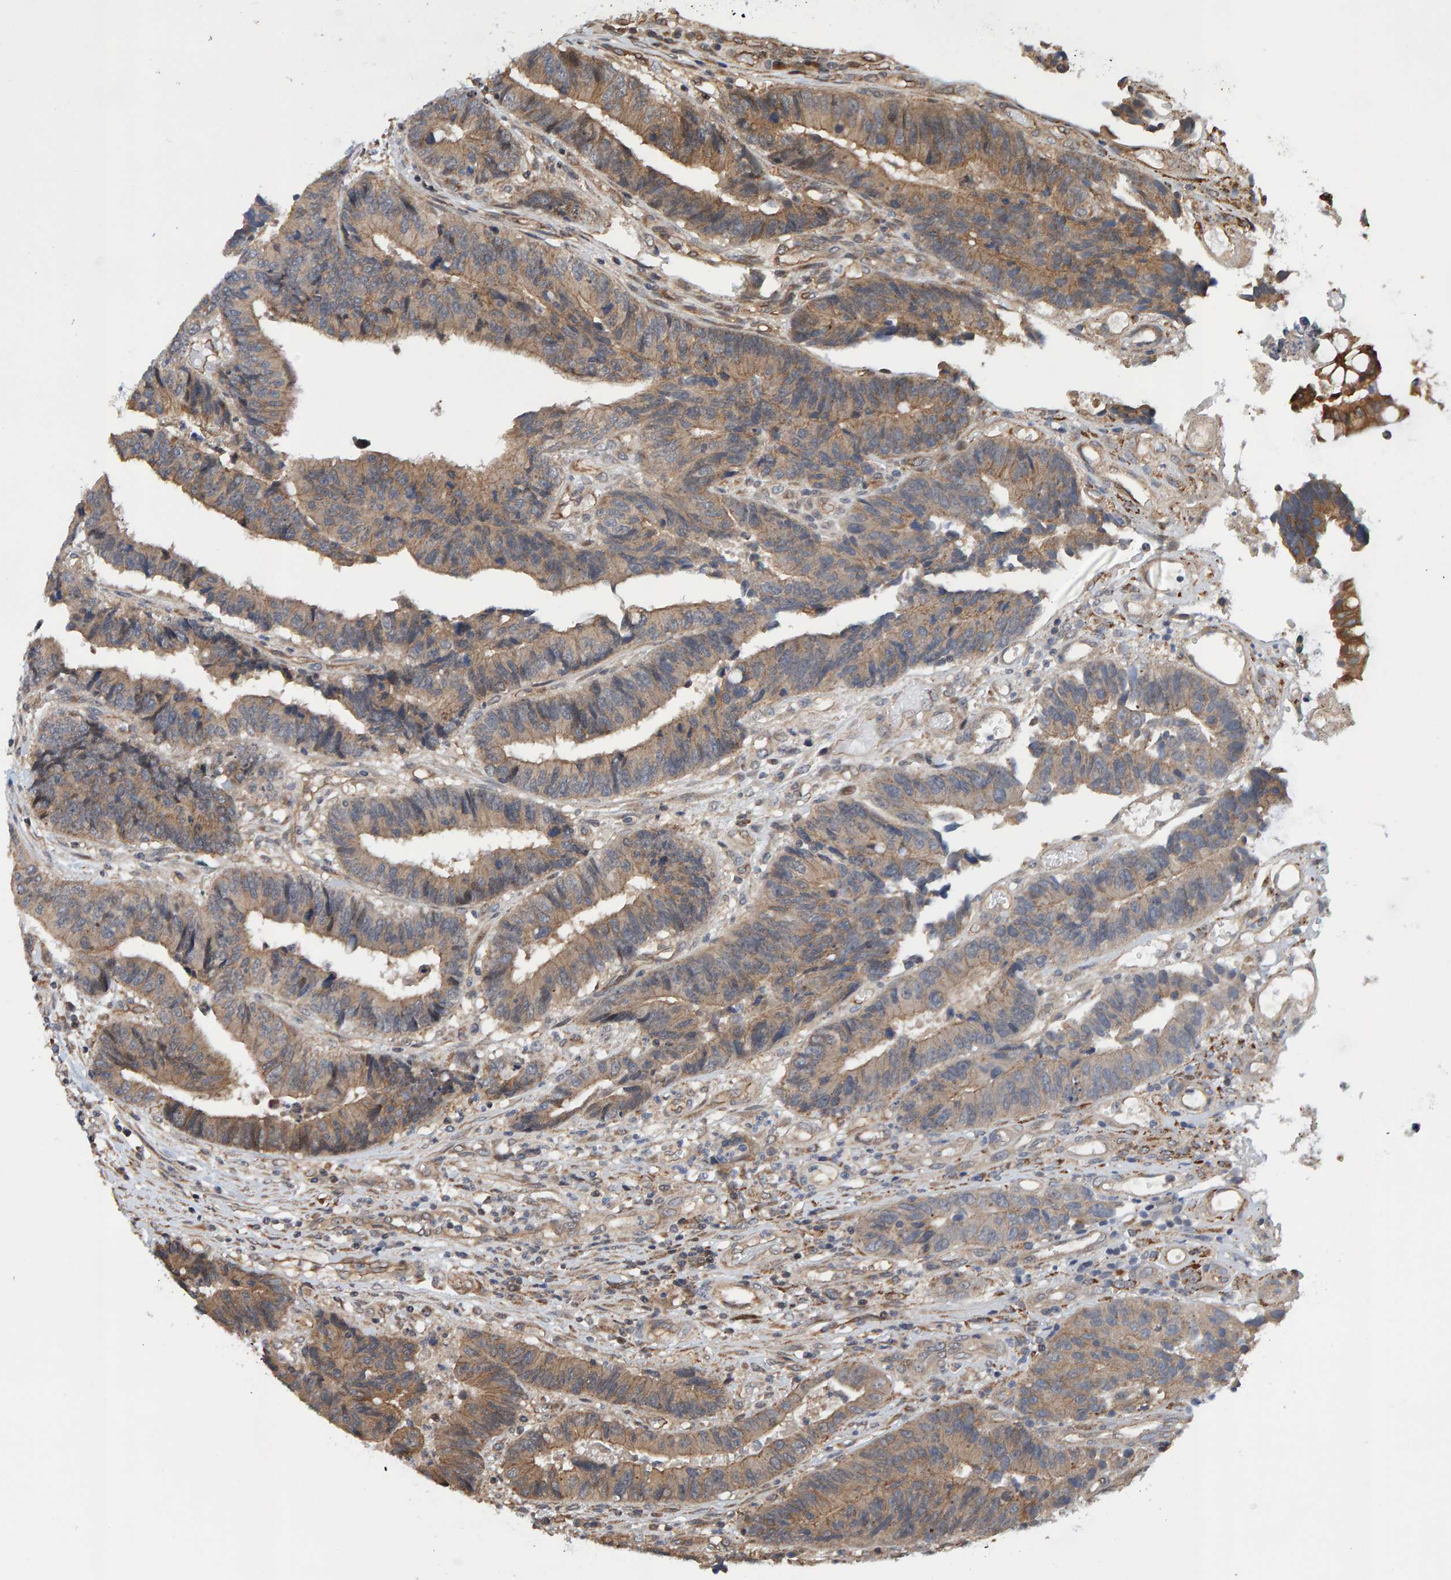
{"staining": {"intensity": "moderate", "quantity": "25%-75%", "location": "cytoplasmic/membranous"}, "tissue": "colorectal cancer", "cell_type": "Tumor cells", "image_type": "cancer", "snomed": [{"axis": "morphology", "description": "Adenocarcinoma, NOS"}, {"axis": "topography", "description": "Rectum"}], "caption": "Human colorectal cancer (adenocarcinoma) stained with a brown dye displays moderate cytoplasmic/membranous positive positivity in approximately 25%-75% of tumor cells.", "gene": "SCRN2", "patient": {"sex": "male", "age": 84}}